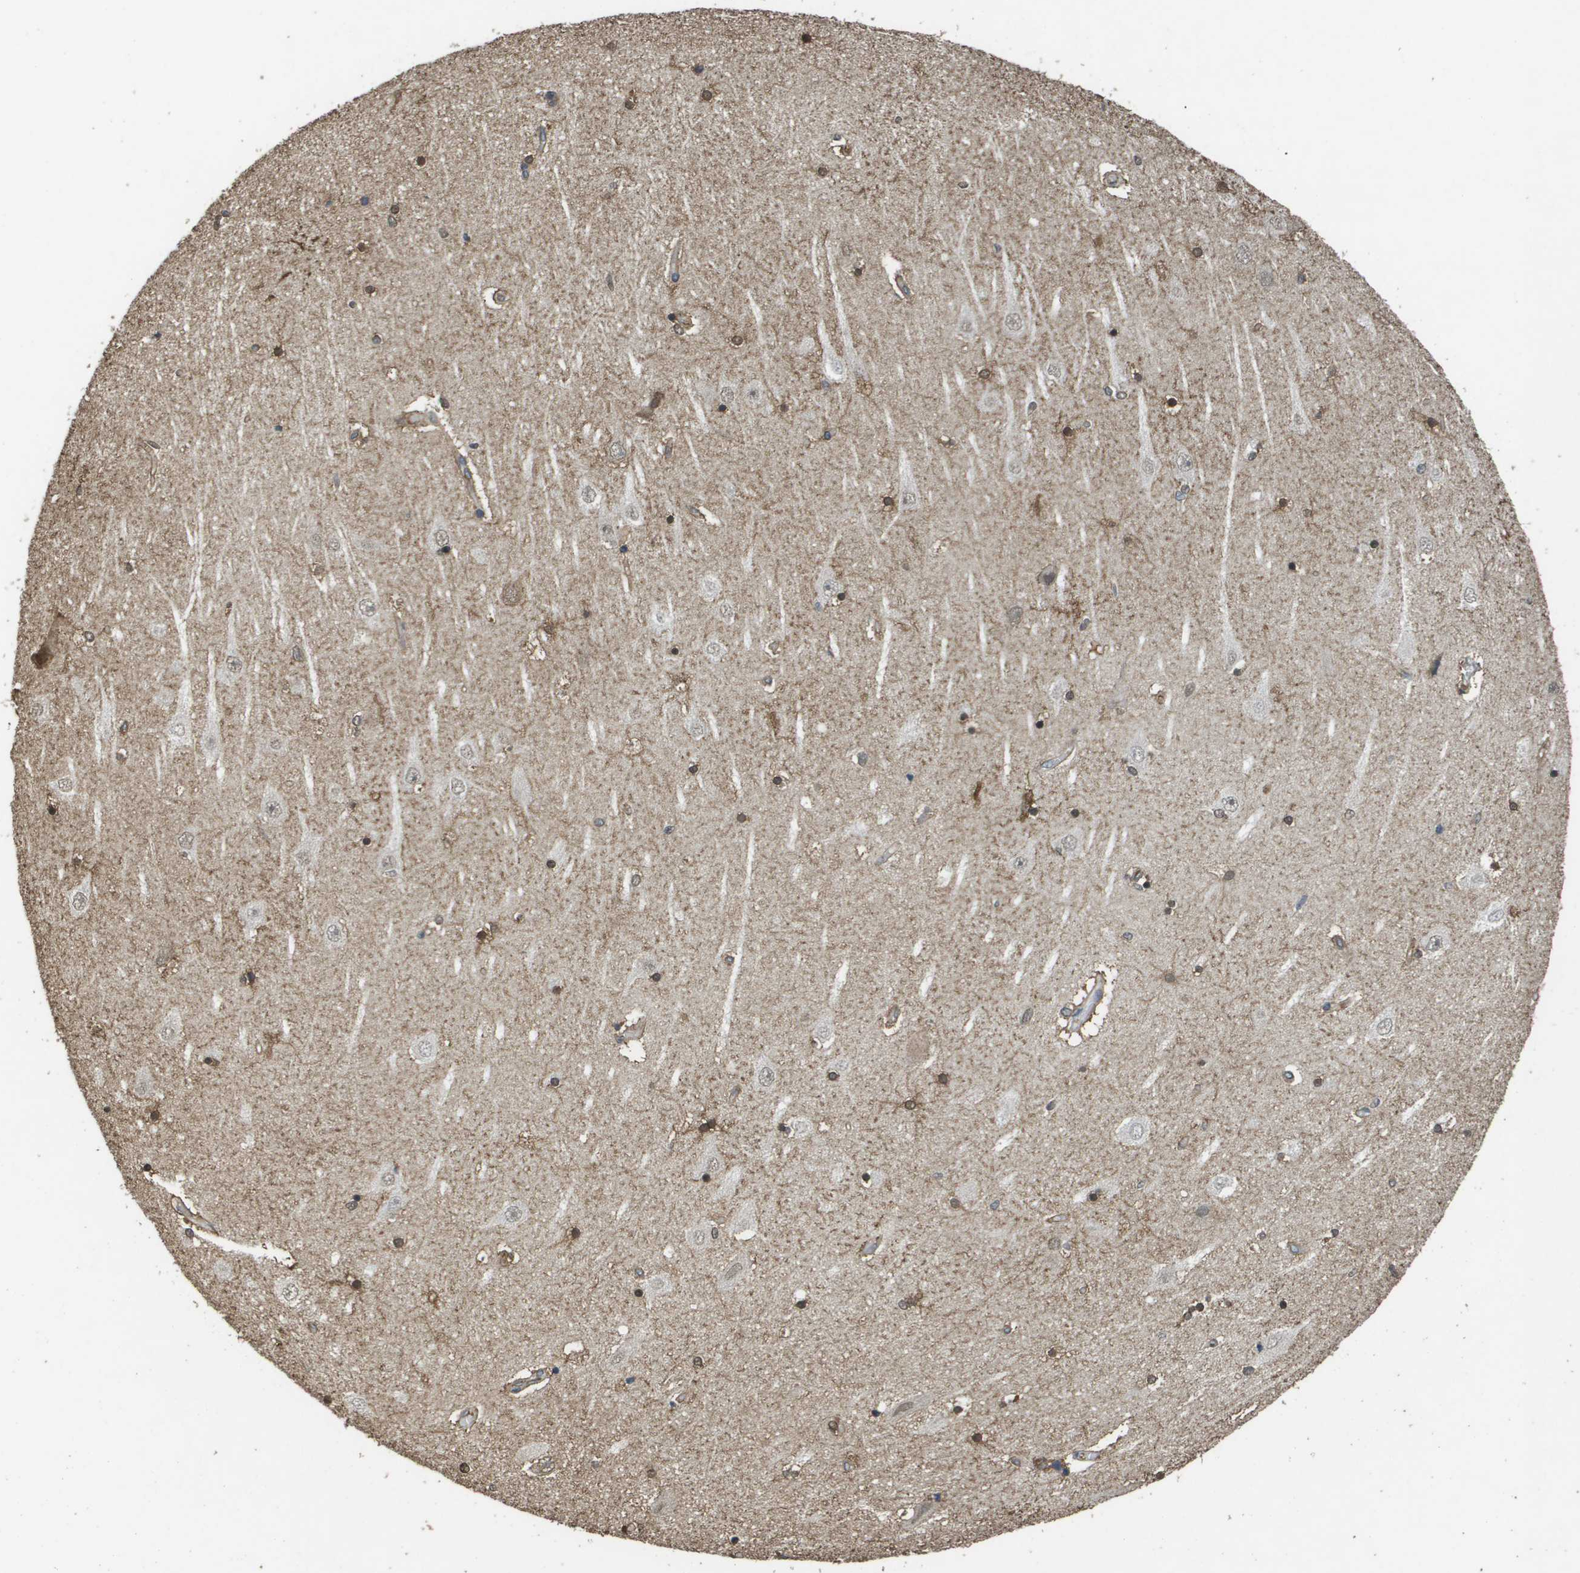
{"staining": {"intensity": "moderate", "quantity": "25%-75%", "location": "cytoplasmic/membranous,nuclear"}, "tissue": "hippocampus", "cell_type": "Glial cells", "image_type": "normal", "snomed": [{"axis": "morphology", "description": "Normal tissue, NOS"}, {"axis": "topography", "description": "Hippocampus"}], "caption": "Glial cells demonstrate moderate cytoplasmic/membranous,nuclear expression in about 25%-75% of cells in normal hippocampus. The protein of interest is shown in brown color, while the nuclei are stained blue.", "gene": "NDRG2", "patient": {"sex": "female", "age": 54}}